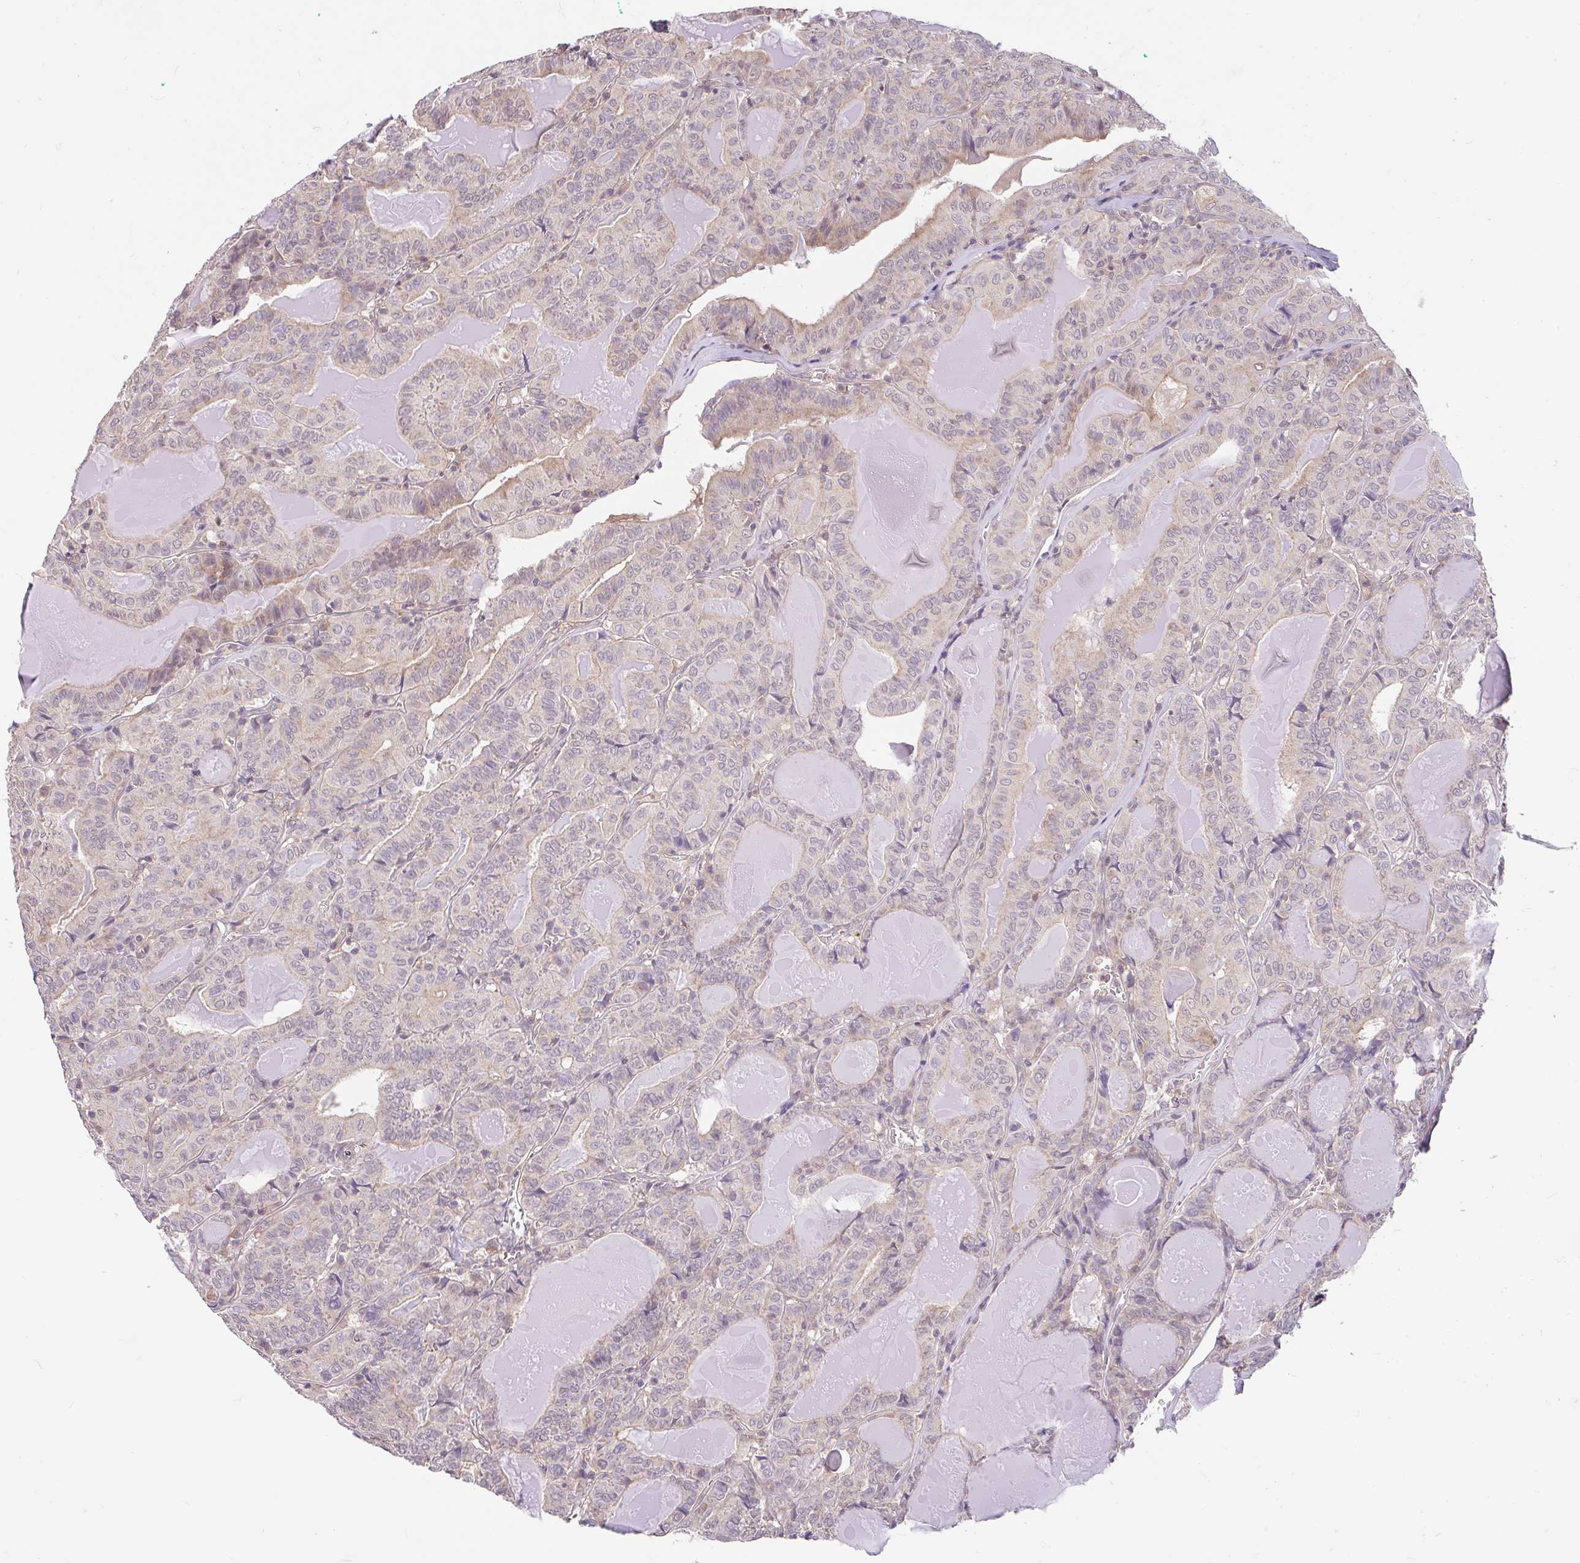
{"staining": {"intensity": "weak", "quantity": "<25%", "location": "cytoplasmic/membranous"}, "tissue": "thyroid cancer", "cell_type": "Tumor cells", "image_type": "cancer", "snomed": [{"axis": "morphology", "description": "Papillary adenocarcinoma, NOS"}, {"axis": "topography", "description": "Thyroid gland"}], "caption": "Tumor cells are negative for protein expression in human thyroid papillary adenocarcinoma.", "gene": "RALBP1", "patient": {"sex": "female", "age": 72}}